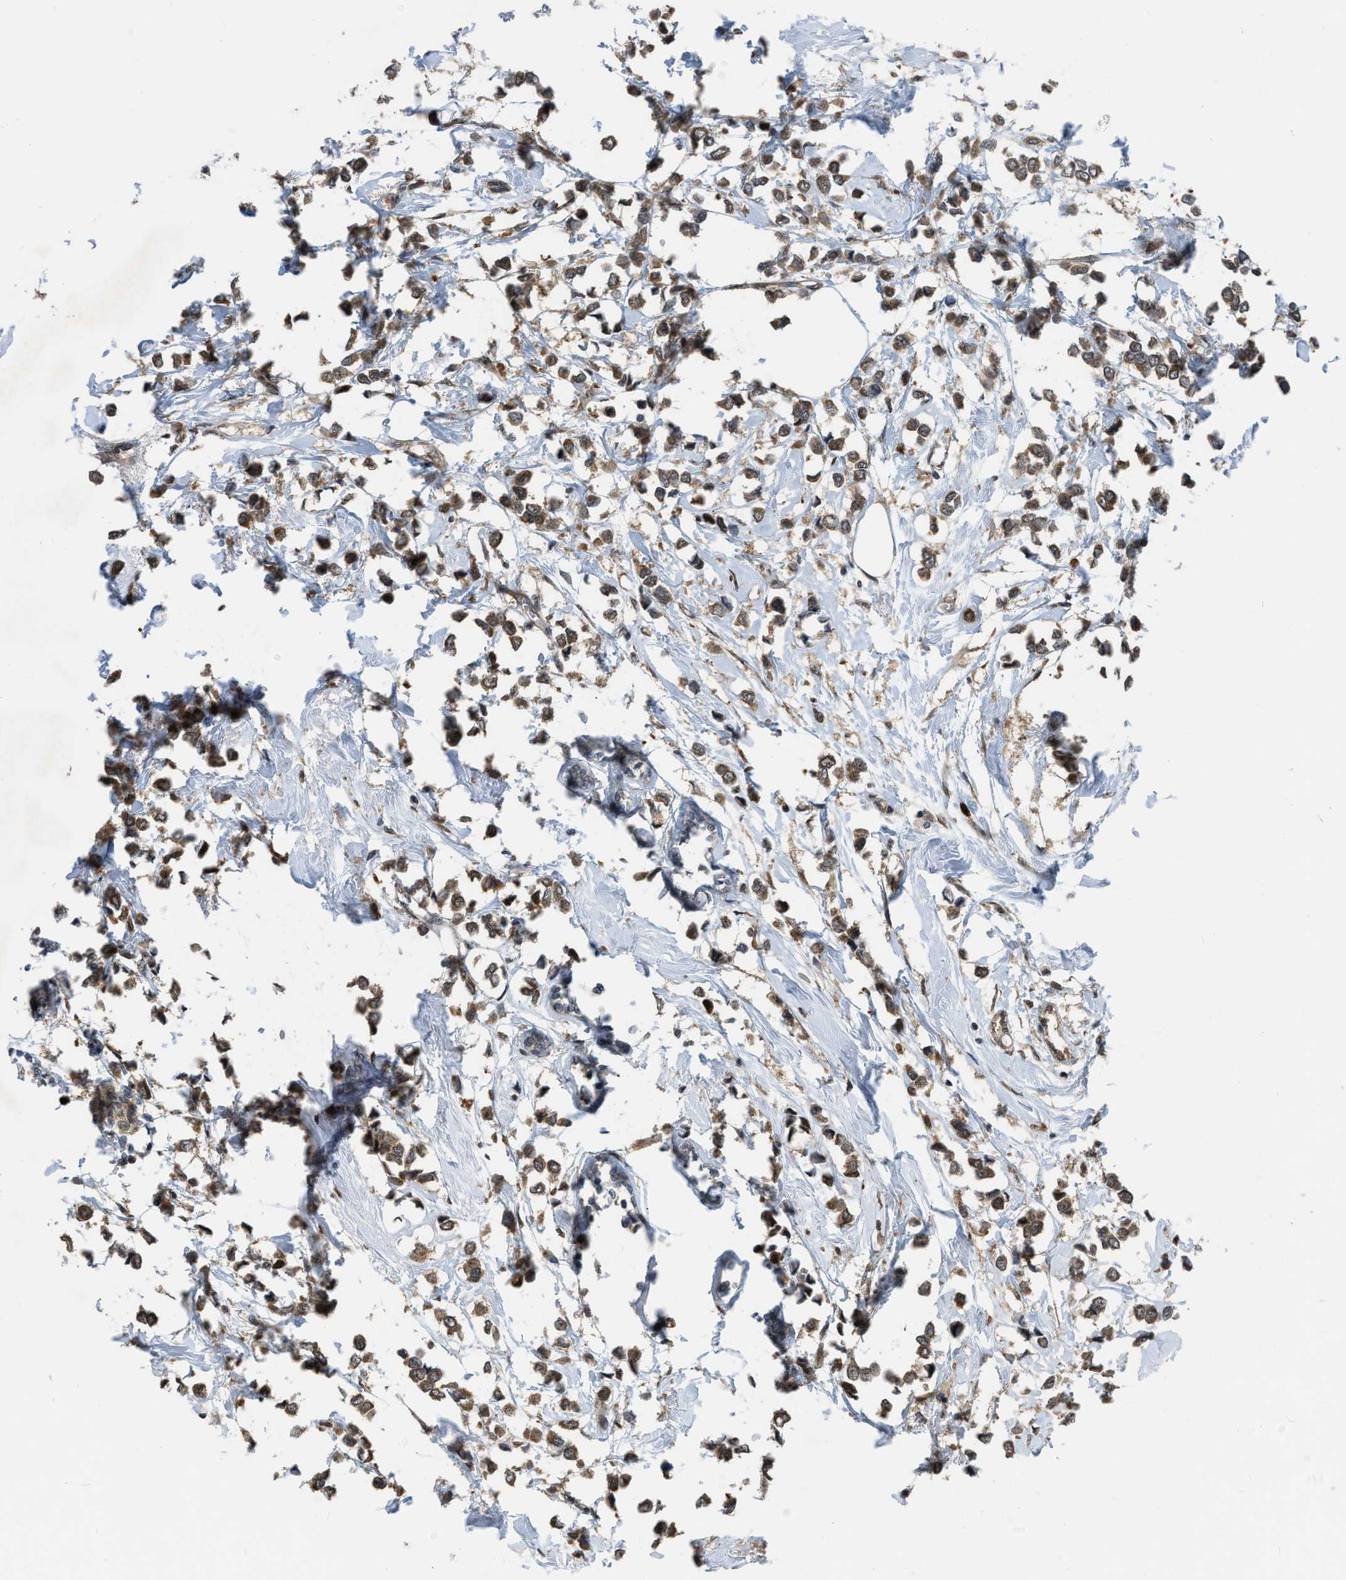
{"staining": {"intensity": "moderate", "quantity": ">75%", "location": "cytoplasmic/membranous"}, "tissue": "breast cancer", "cell_type": "Tumor cells", "image_type": "cancer", "snomed": [{"axis": "morphology", "description": "Lobular carcinoma"}, {"axis": "topography", "description": "Breast"}], "caption": "A brown stain shows moderate cytoplasmic/membranous expression of a protein in breast cancer tumor cells.", "gene": "BCL7C", "patient": {"sex": "female", "age": 51}}